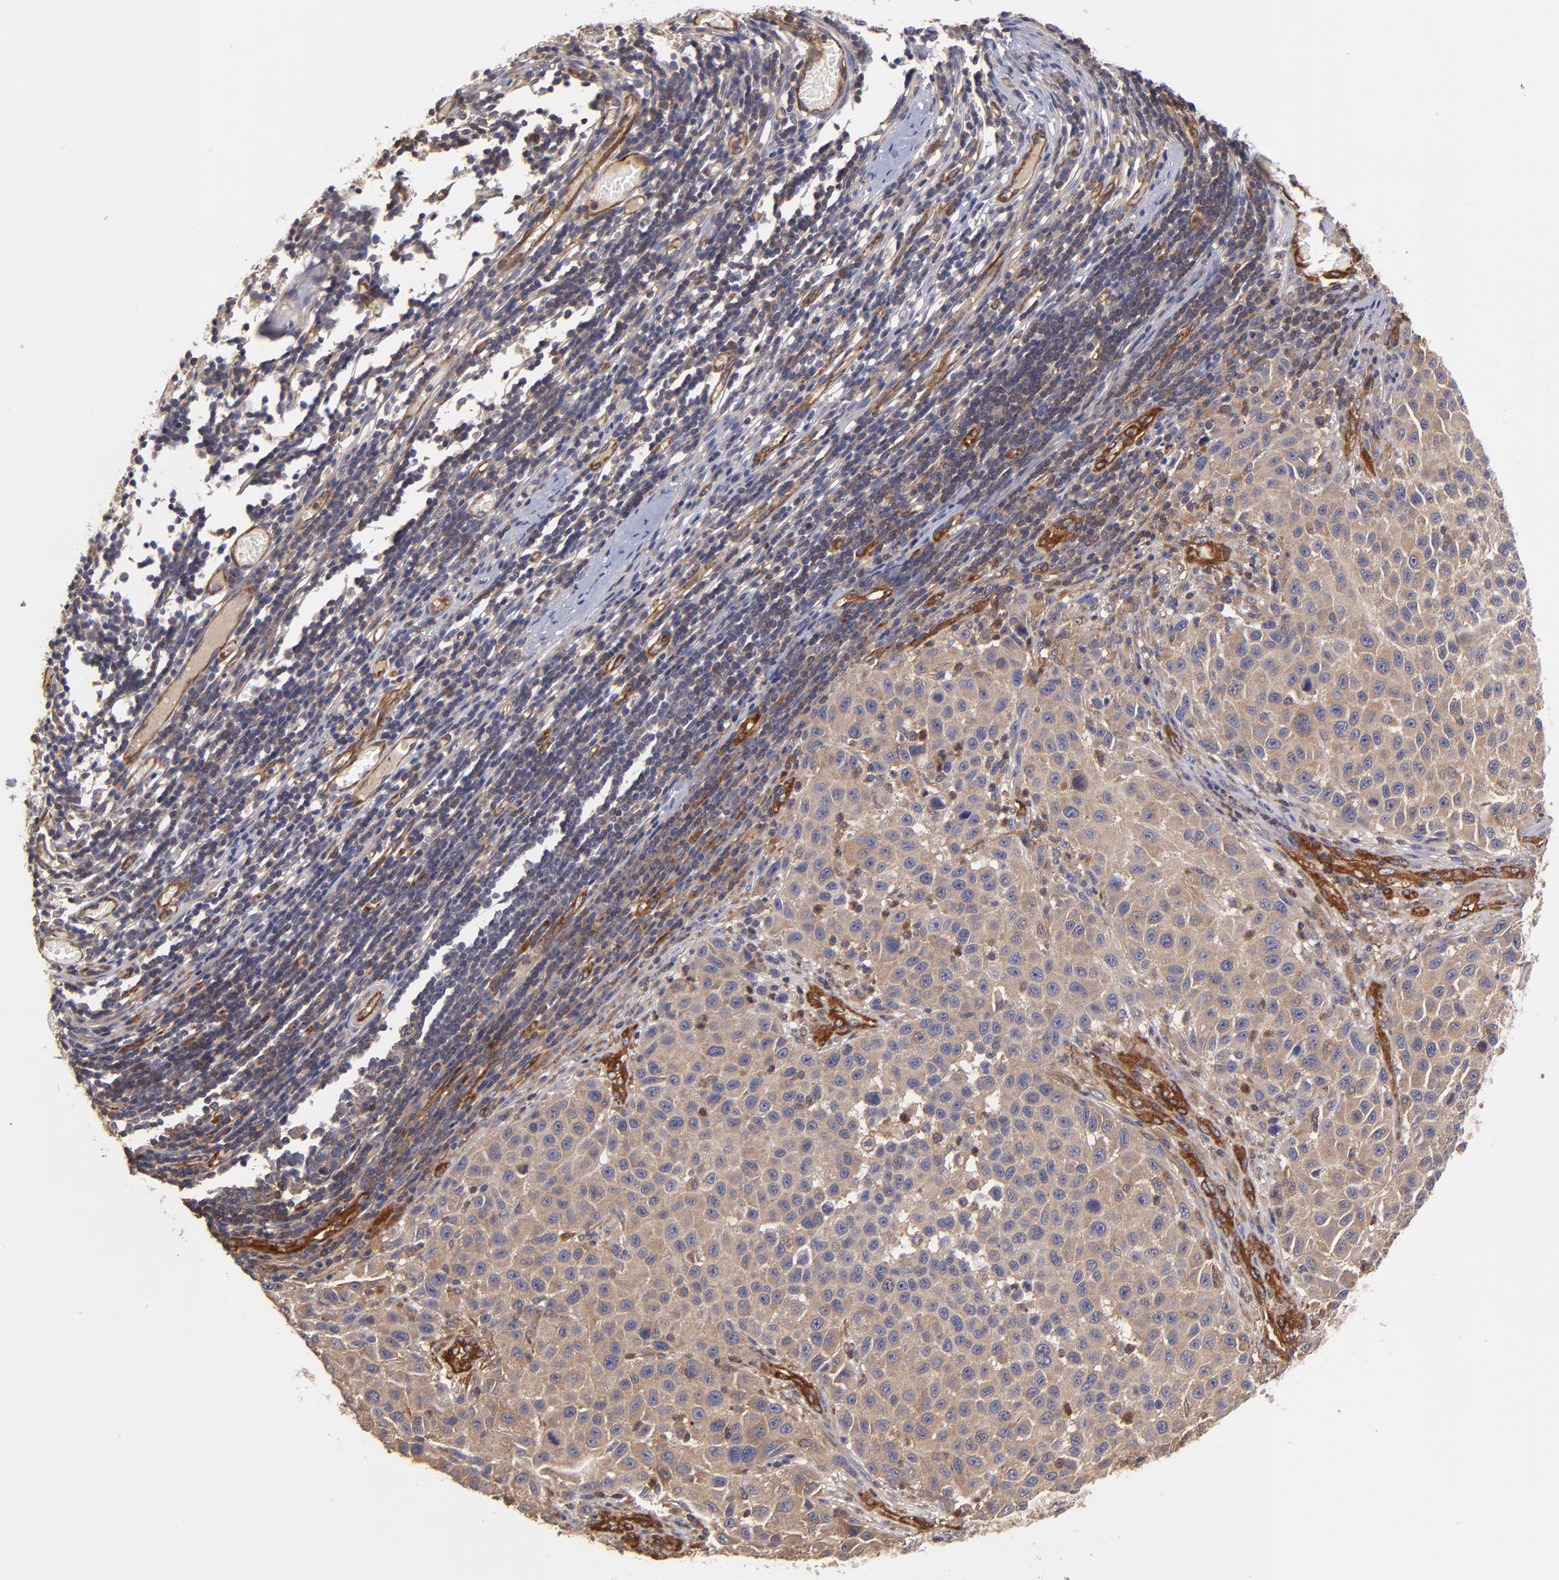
{"staining": {"intensity": "weak", "quantity": "25%-75%", "location": "cytoplasmic/membranous"}, "tissue": "melanoma", "cell_type": "Tumor cells", "image_type": "cancer", "snomed": [{"axis": "morphology", "description": "Malignant melanoma, Metastatic site"}, {"axis": "topography", "description": "Lymph node"}], "caption": "Immunohistochemical staining of human melanoma displays weak cytoplasmic/membranous protein positivity in about 25%-75% of tumor cells.", "gene": "ASB7", "patient": {"sex": "male", "age": 61}}